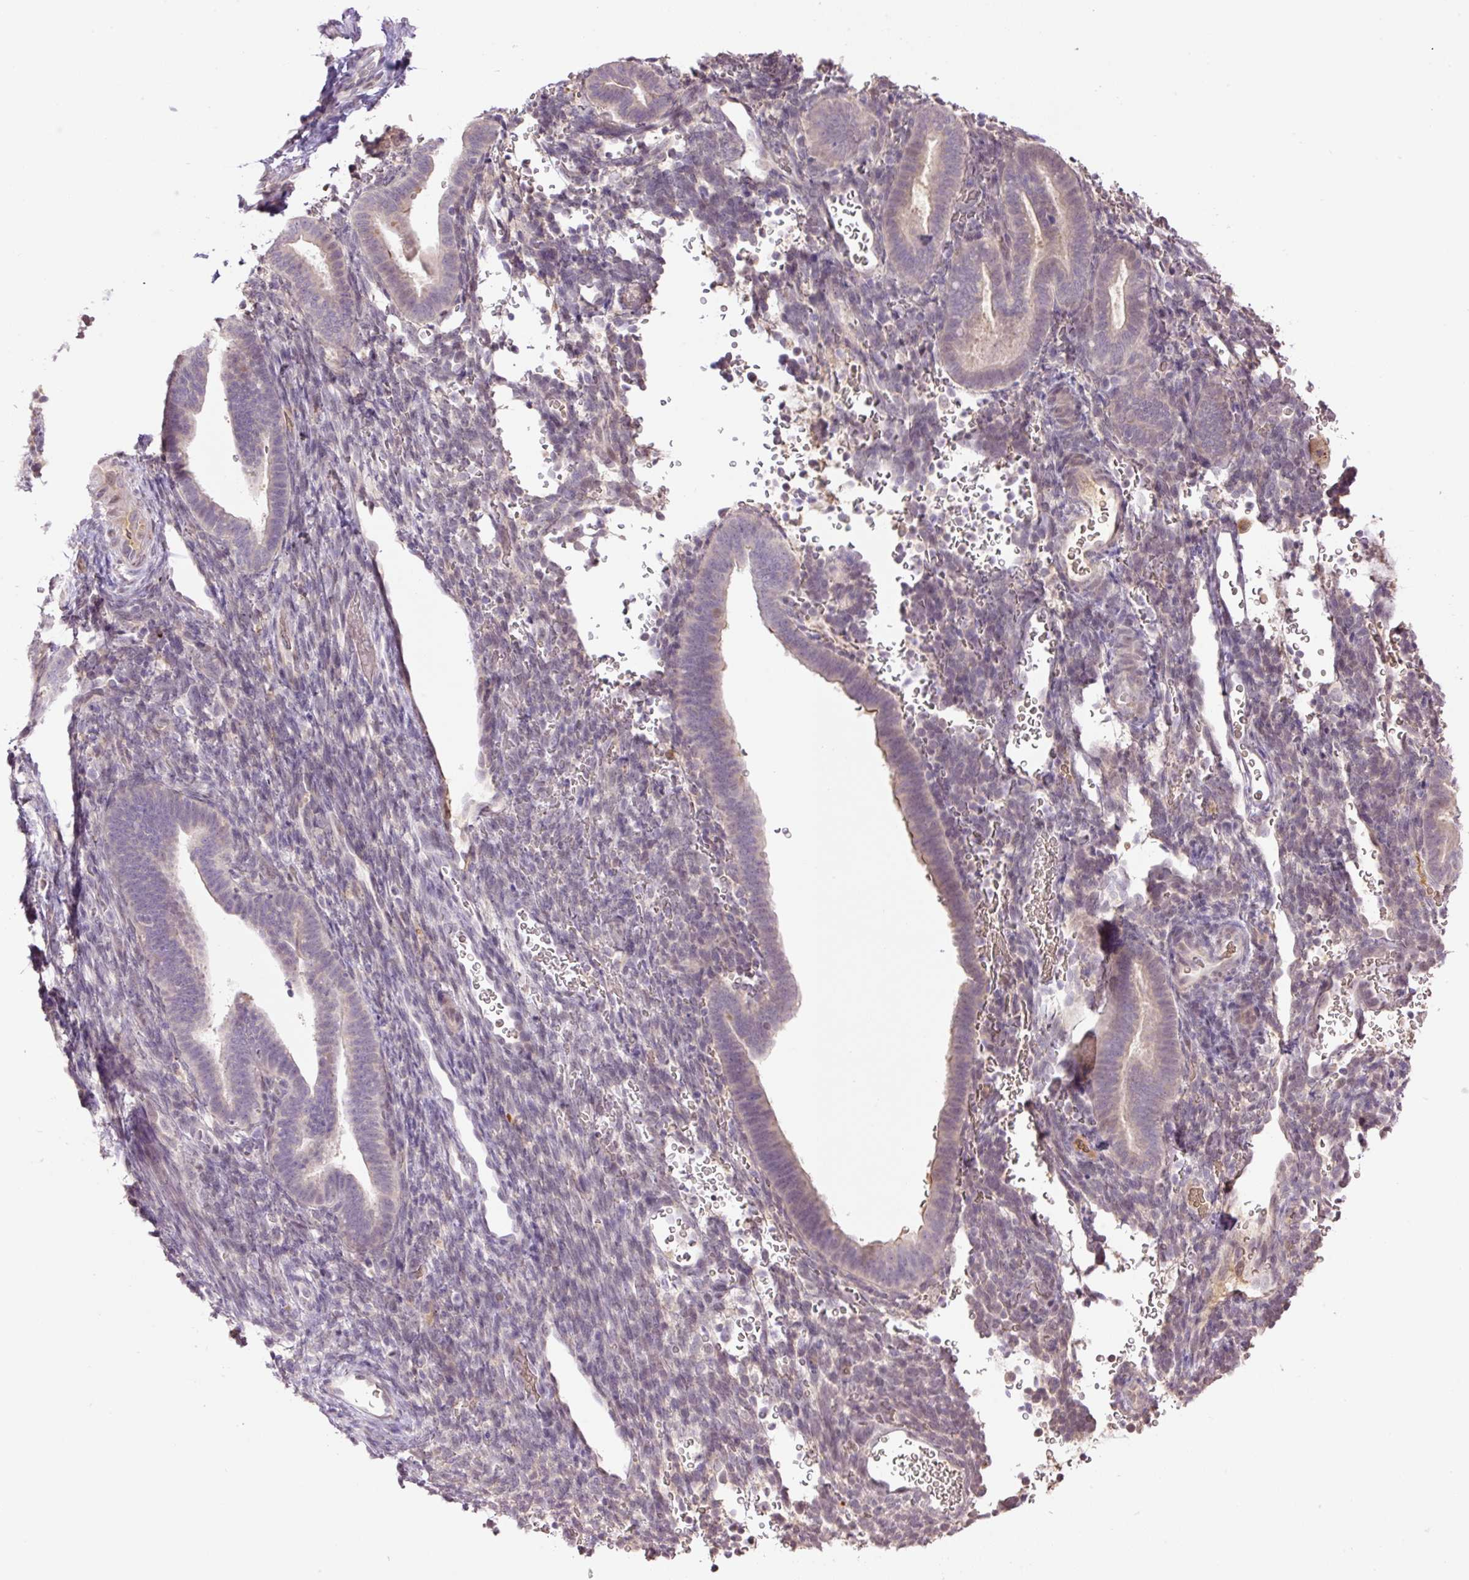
{"staining": {"intensity": "negative", "quantity": "none", "location": "none"}, "tissue": "endometrium", "cell_type": "Cells in endometrial stroma", "image_type": "normal", "snomed": [{"axis": "morphology", "description": "Normal tissue, NOS"}, {"axis": "topography", "description": "Endometrium"}], "caption": "Endometrium was stained to show a protein in brown. There is no significant staining in cells in endometrial stroma. (IHC, brightfield microscopy, high magnification).", "gene": "HABP4", "patient": {"sex": "female", "age": 34}}